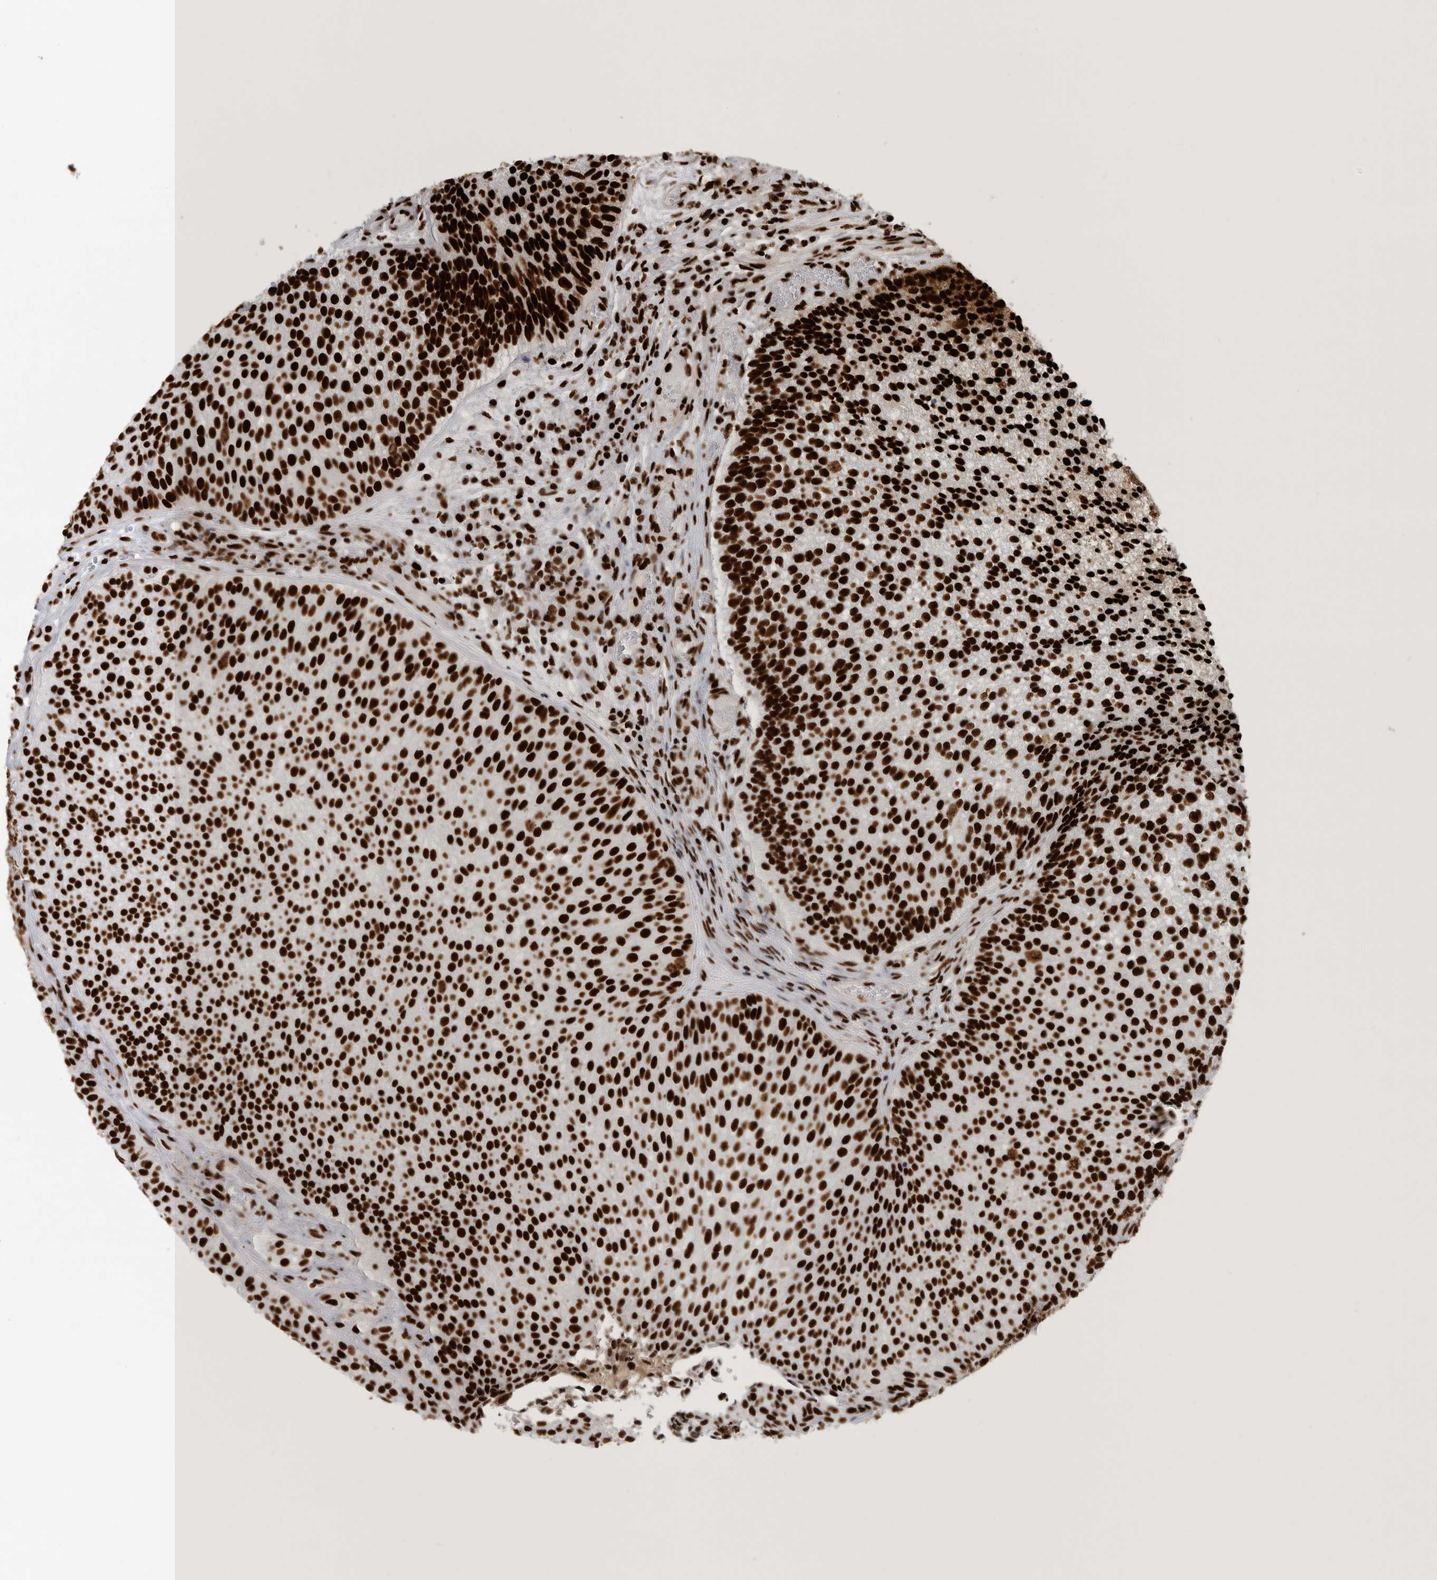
{"staining": {"intensity": "strong", "quantity": ">75%", "location": "nuclear"}, "tissue": "urothelial cancer", "cell_type": "Tumor cells", "image_type": "cancer", "snomed": [{"axis": "morphology", "description": "Urothelial carcinoma, Low grade"}, {"axis": "topography", "description": "Urinary bladder"}], "caption": "This micrograph reveals immunohistochemistry (IHC) staining of urothelial cancer, with high strong nuclear positivity in about >75% of tumor cells.", "gene": "BCLAF1", "patient": {"sex": "male", "age": 86}}